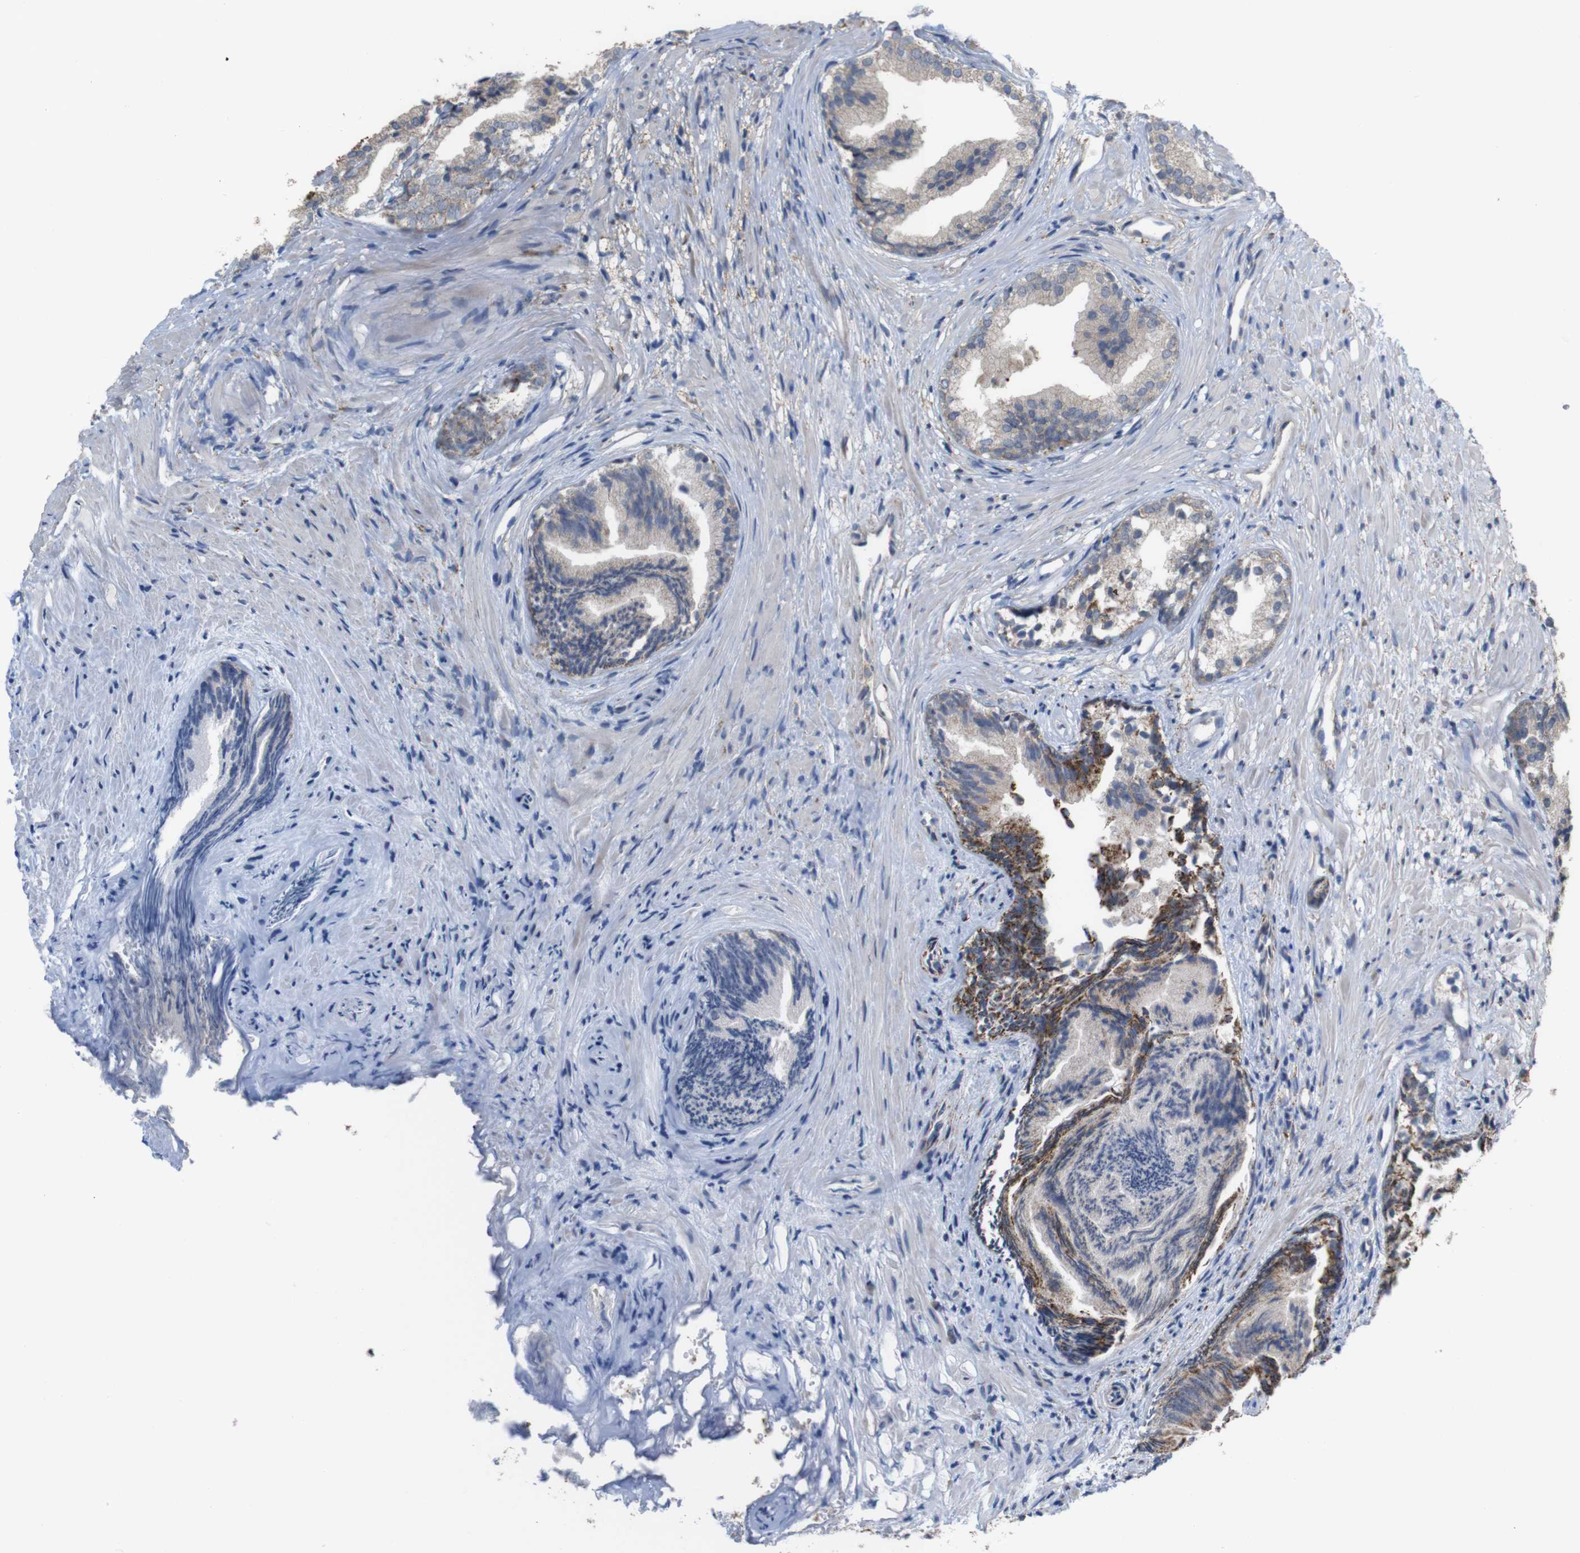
{"staining": {"intensity": "strong", "quantity": "25%-75%", "location": "cytoplasmic/membranous"}, "tissue": "prostate", "cell_type": "Glandular cells", "image_type": "normal", "snomed": [{"axis": "morphology", "description": "Normal tissue, NOS"}, {"axis": "topography", "description": "Prostate"}], "caption": "Prostate stained with immunohistochemistry displays strong cytoplasmic/membranous staining in about 25%-75% of glandular cells. Nuclei are stained in blue.", "gene": "PTPRR", "patient": {"sex": "male", "age": 76}}